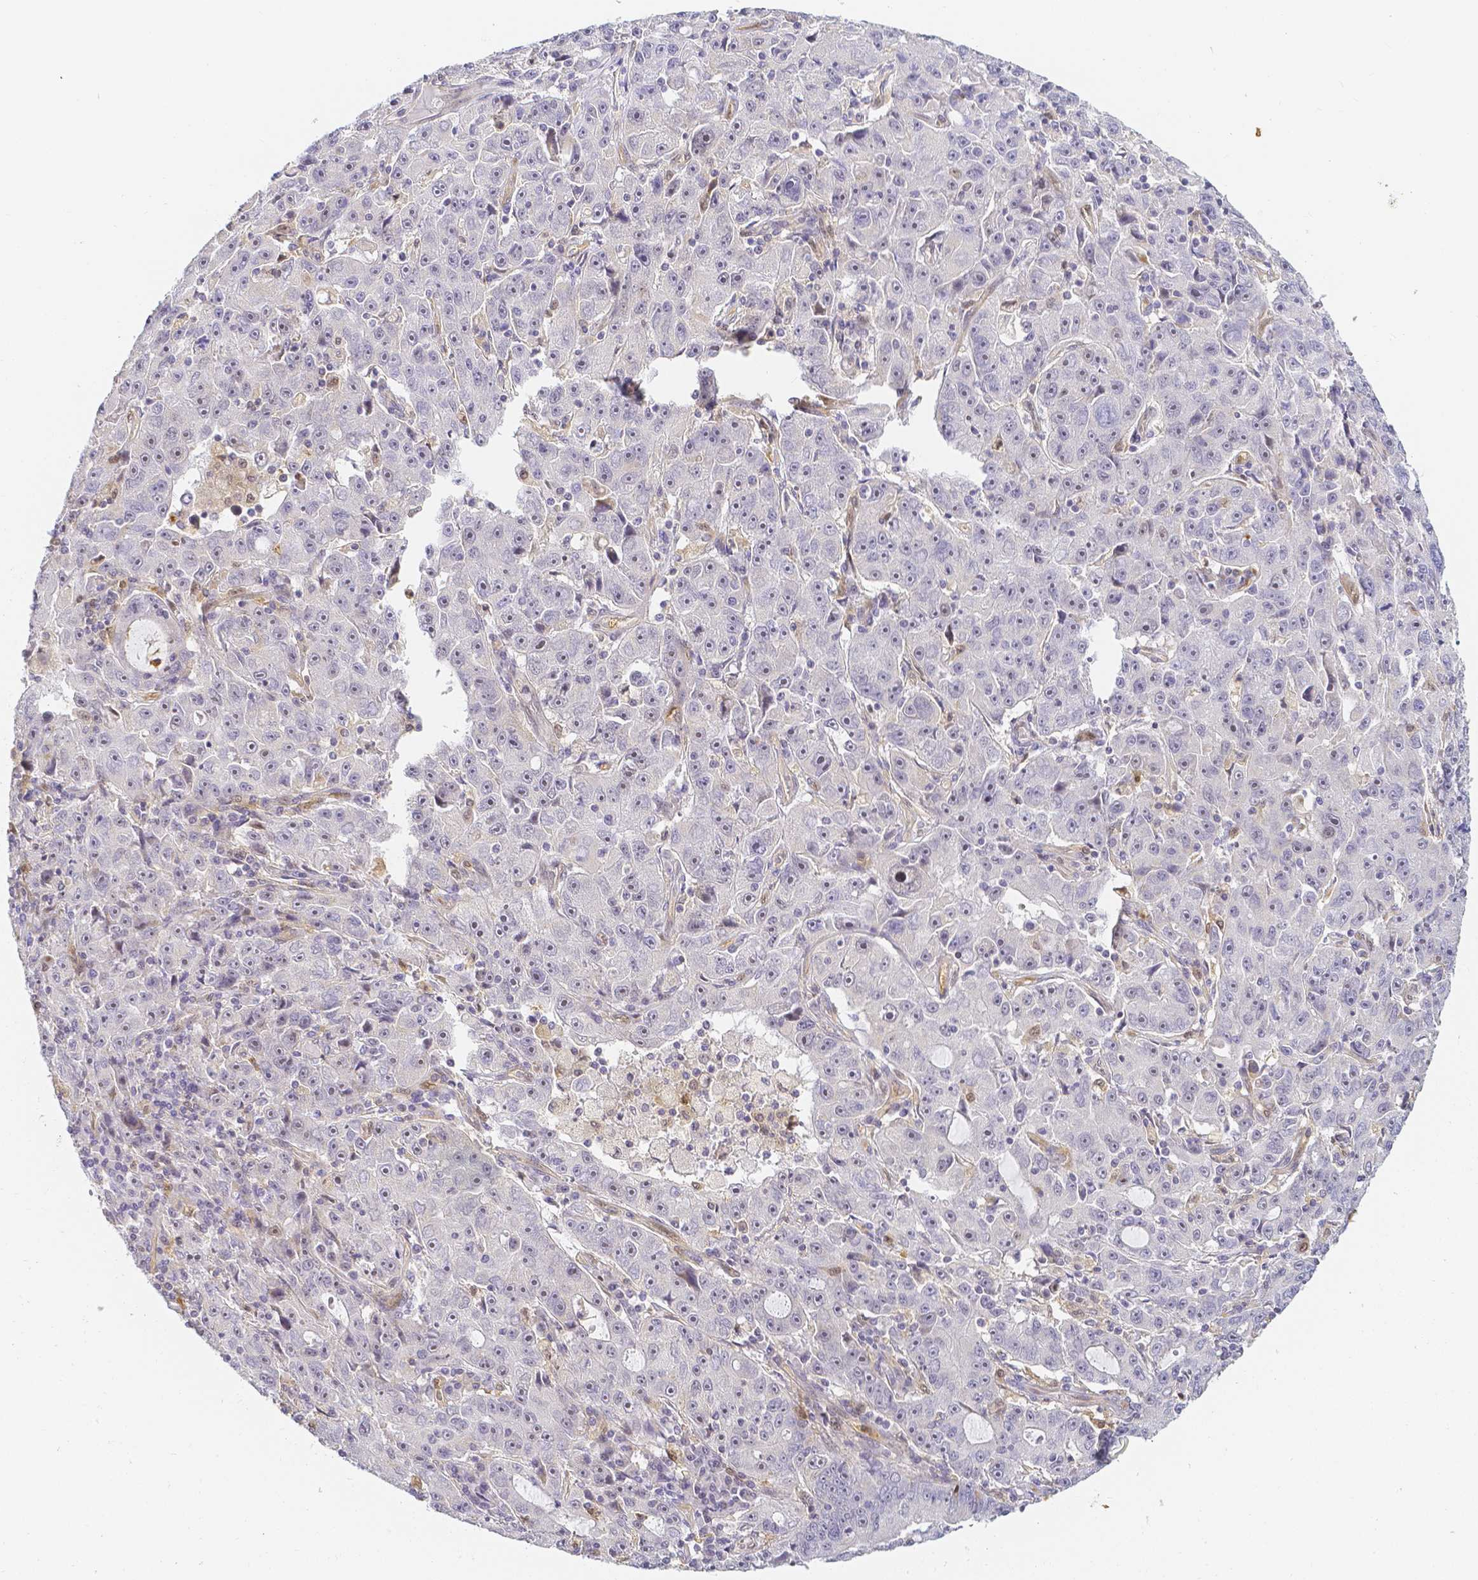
{"staining": {"intensity": "moderate", "quantity": "<25%", "location": "nuclear"}, "tissue": "lung cancer", "cell_type": "Tumor cells", "image_type": "cancer", "snomed": [{"axis": "morphology", "description": "Normal morphology"}, {"axis": "morphology", "description": "Adenocarcinoma, NOS"}, {"axis": "topography", "description": "Lymph node"}, {"axis": "topography", "description": "Lung"}], "caption": "A histopathology image of human lung adenocarcinoma stained for a protein shows moderate nuclear brown staining in tumor cells.", "gene": "KCNH1", "patient": {"sex": "female", "age": 57}}